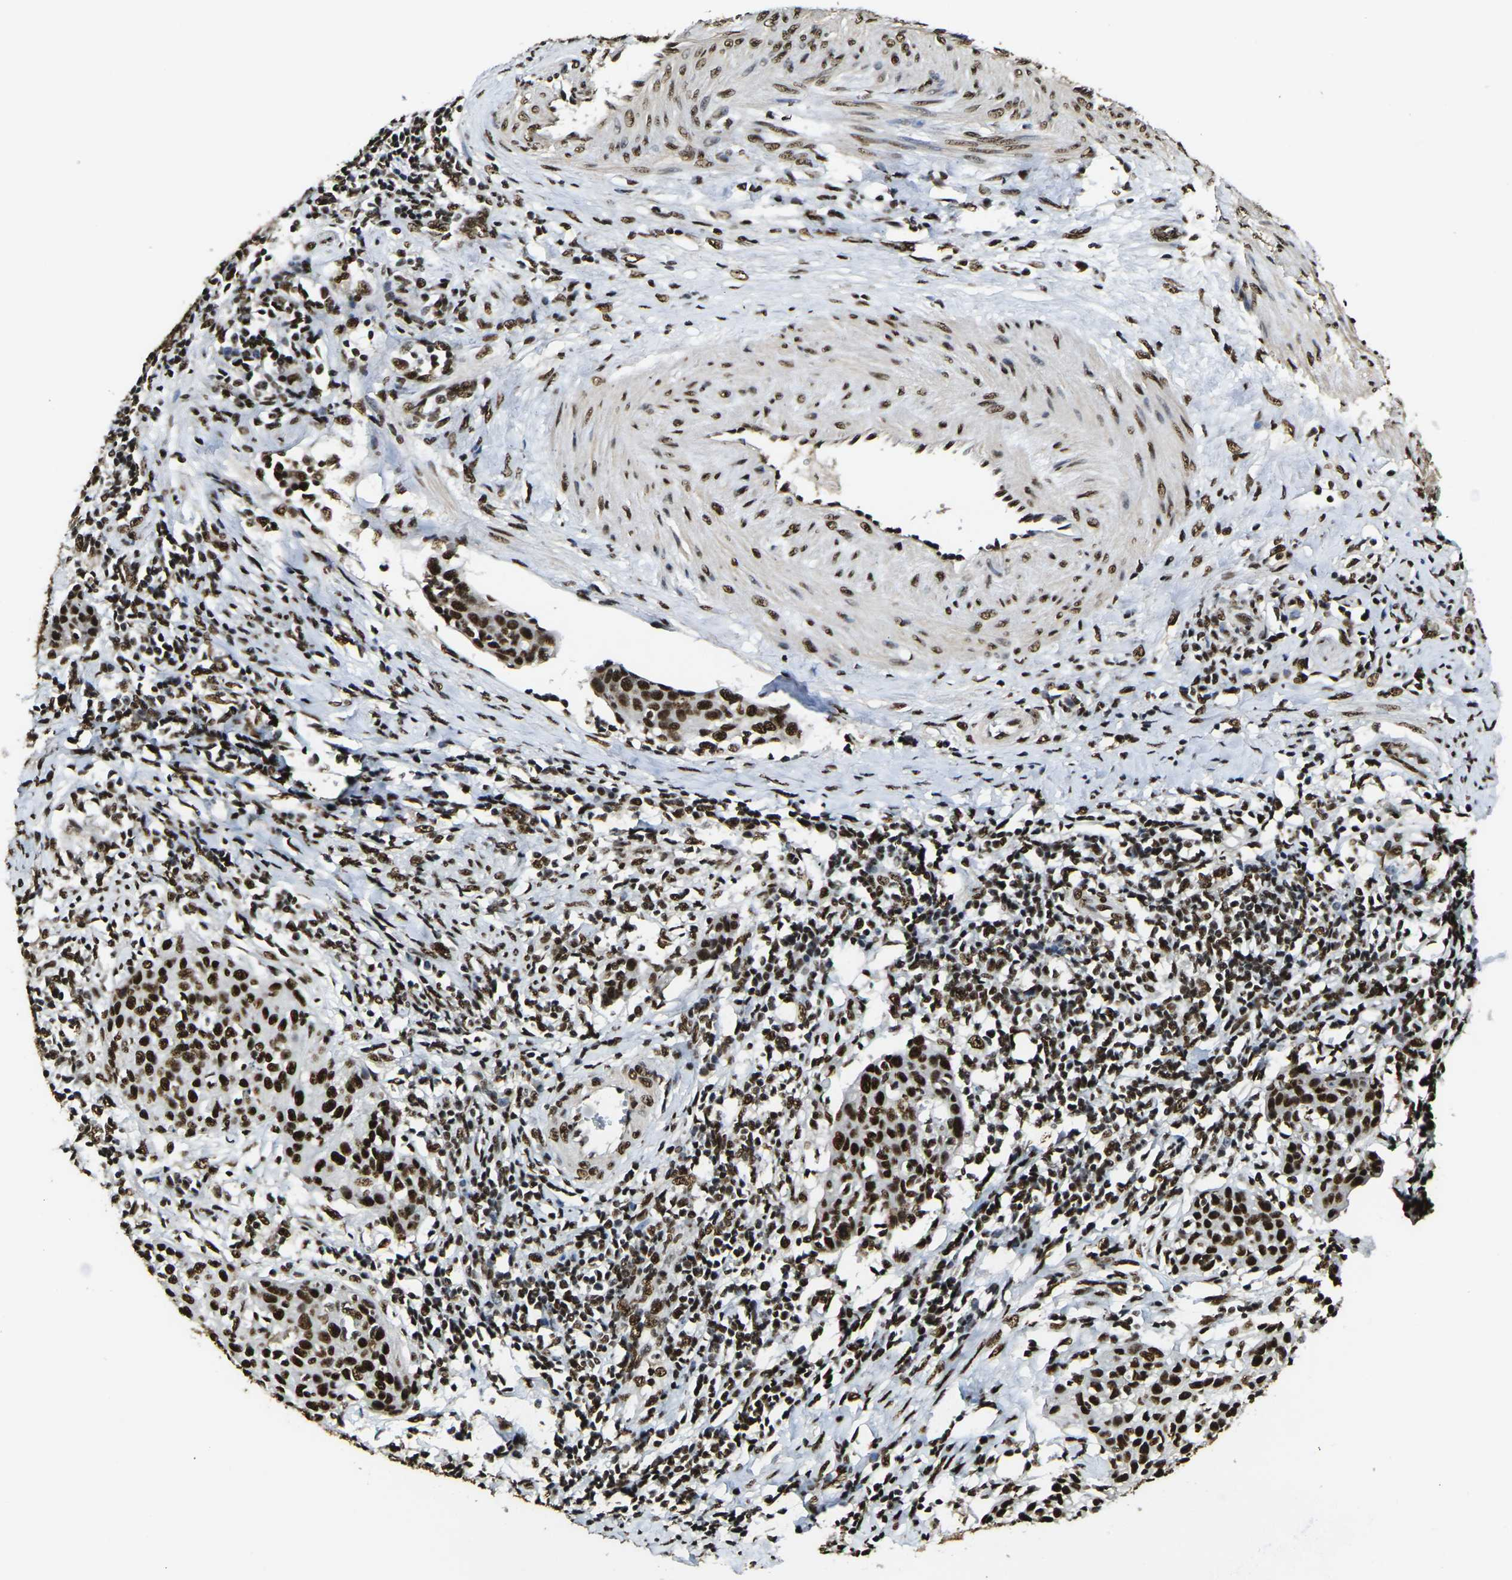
{"staining": {"intensity": "strong", "quantity": ">75%", "location": "nuclear"}, "tissue": "cervical cancer", "cell_type": "Tumor cells", "image_type": "cancer", "snomed": [{"axis": "morphology", "description": "Squamous cell carcinoma, NOS"}, {"axis": "topography", "description": "Cervix"}], "caption": "Cervical cancer stained for a protein reveals strong nuclear positivity in tumor cells.", "gene": "SMARCC1", "patient": {"sex": "female", "age": 38}}